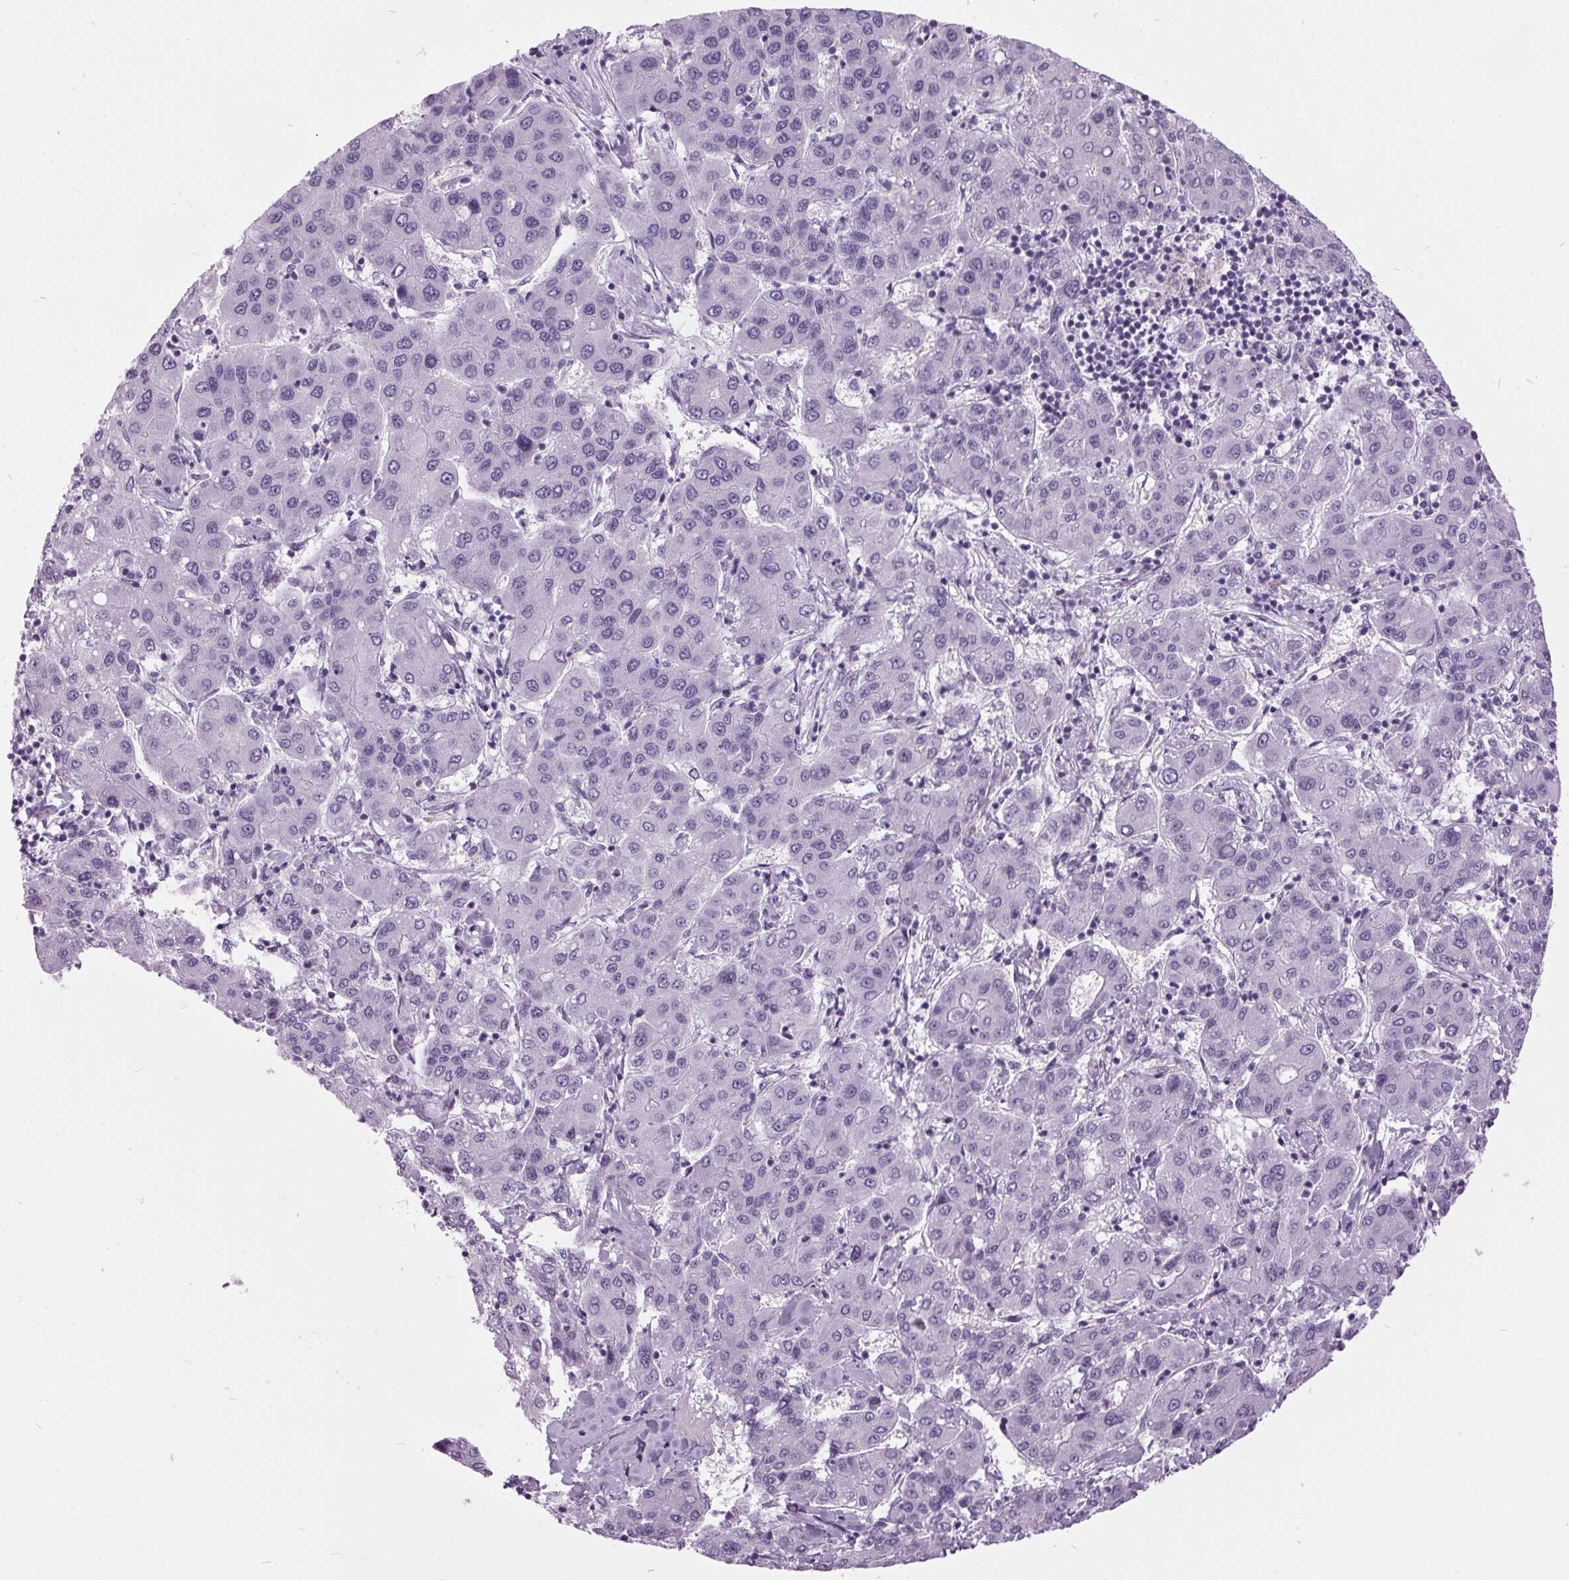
{"staining": {"intensity": "negative", "quantity": "none", "location": "none"}, "tissue": "liver cancer", "cell_type": "Tumor cells", "image_type": "cancer", "snomed": [{"axis": "morphology", "description": "Carcinoma, Hepatocellular, NOS"}, {"axis": "topography", "description": "Liver"}], "caption": "Immunohistochemical staining of human liver cancer (hepatocellular carcinoma) displays no significant staining in tumor cells.", "gene": "ODAD2", "patient": {"sex": "male", "age": 65}}